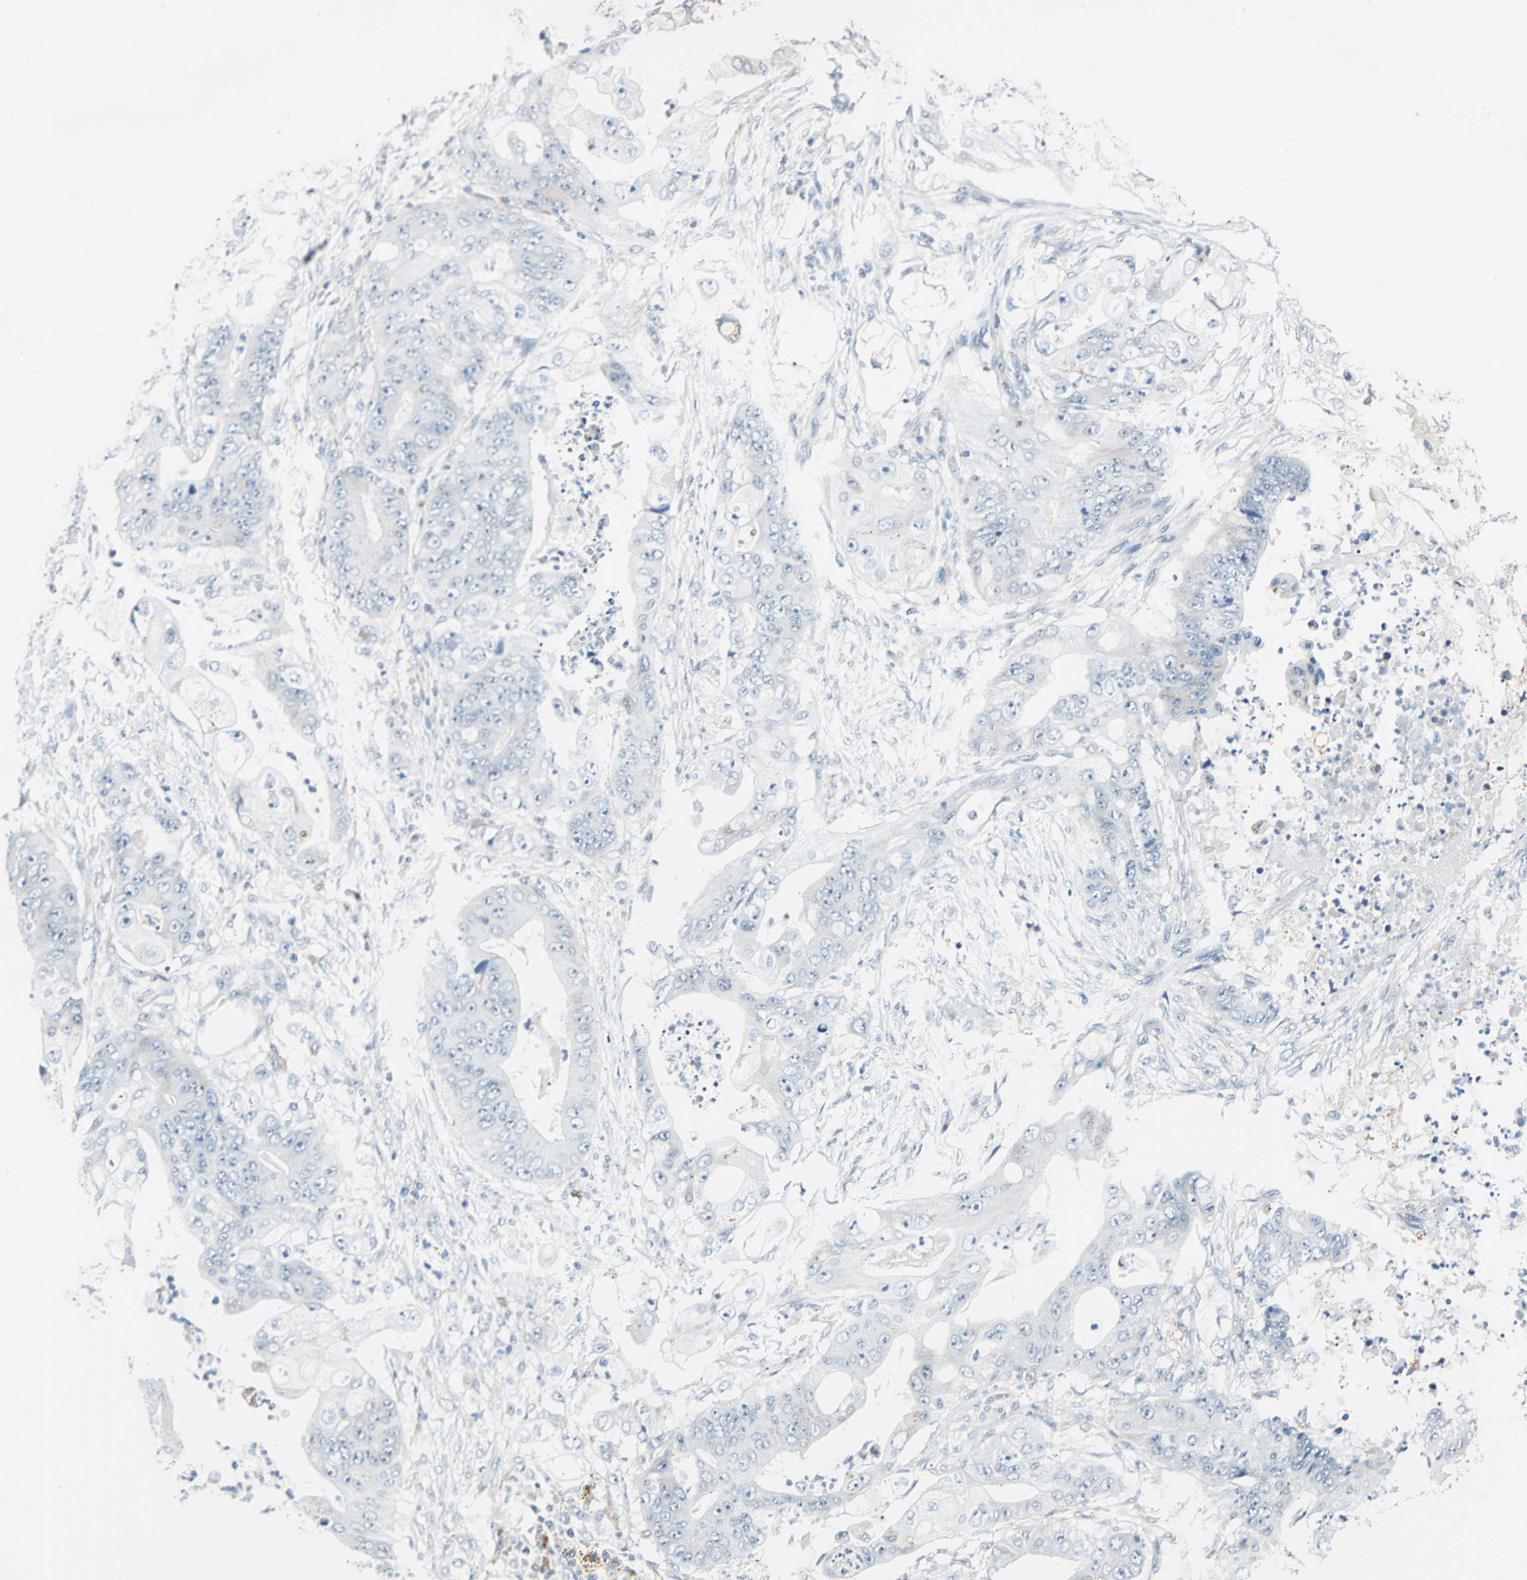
{"staining": {"intensity": "negative", "quantity": "none", "location": "none"}, "tissue": "stomach cancer", "cell_type": "Tumor cells", "image_type": "cancer", "snomed": [{"axis": "morphology", "description": "Adenocarcinoma, NOS"}, {"axis": "topography", "description": "Stomach"}], "caption": "Protein analysis of stomach cancer (adenocarcinoma) exhibits no significant expression in tumor cells.", "gene": "NIT1", "patient": {"sex": "female", "age": 73}}